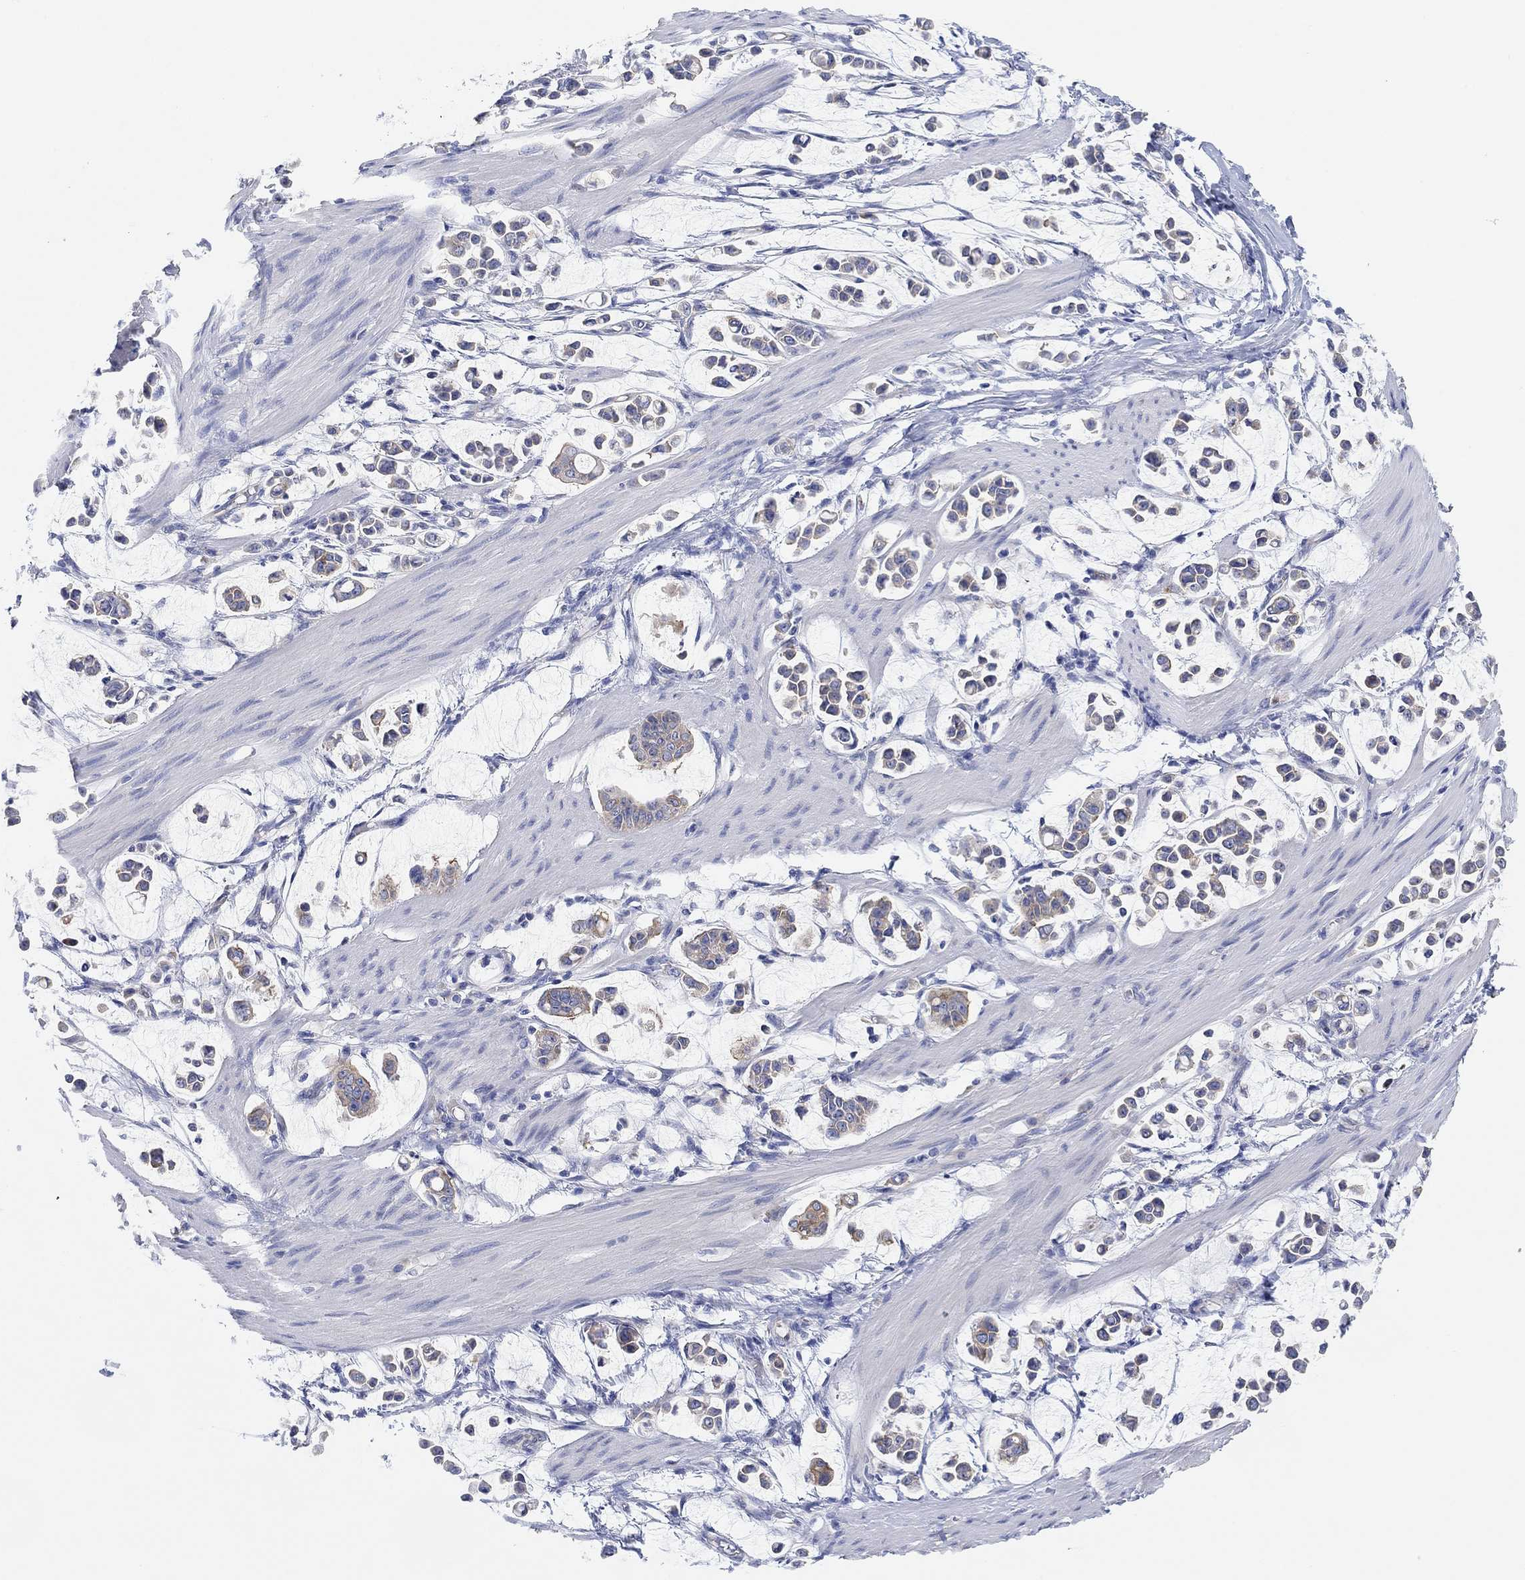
{"staining": {"intensity": "moderate", "quantity": "<25%", "location": "cytoplasmic/membranous"}, "tissue": "stomach cancer", "cell_type": "Tumor cells", "image_type": "cancer", "snomed": [{"axis": "morphology", "description": "Adenocarcinoma, NOS"}, {"axis": "topography", "description": "Stomach"}], "caption": "This photomicrograph reveals stomach cancer stained with immunohistochemistry (IHC) to label a protein in brown. The cytoplasmic/membranous of tumor cells show moderate positivity for the protein. Nuclei are counter-stained blue.", "gene": "RGS1", "patient": {"sex": "male", "age": 82}}